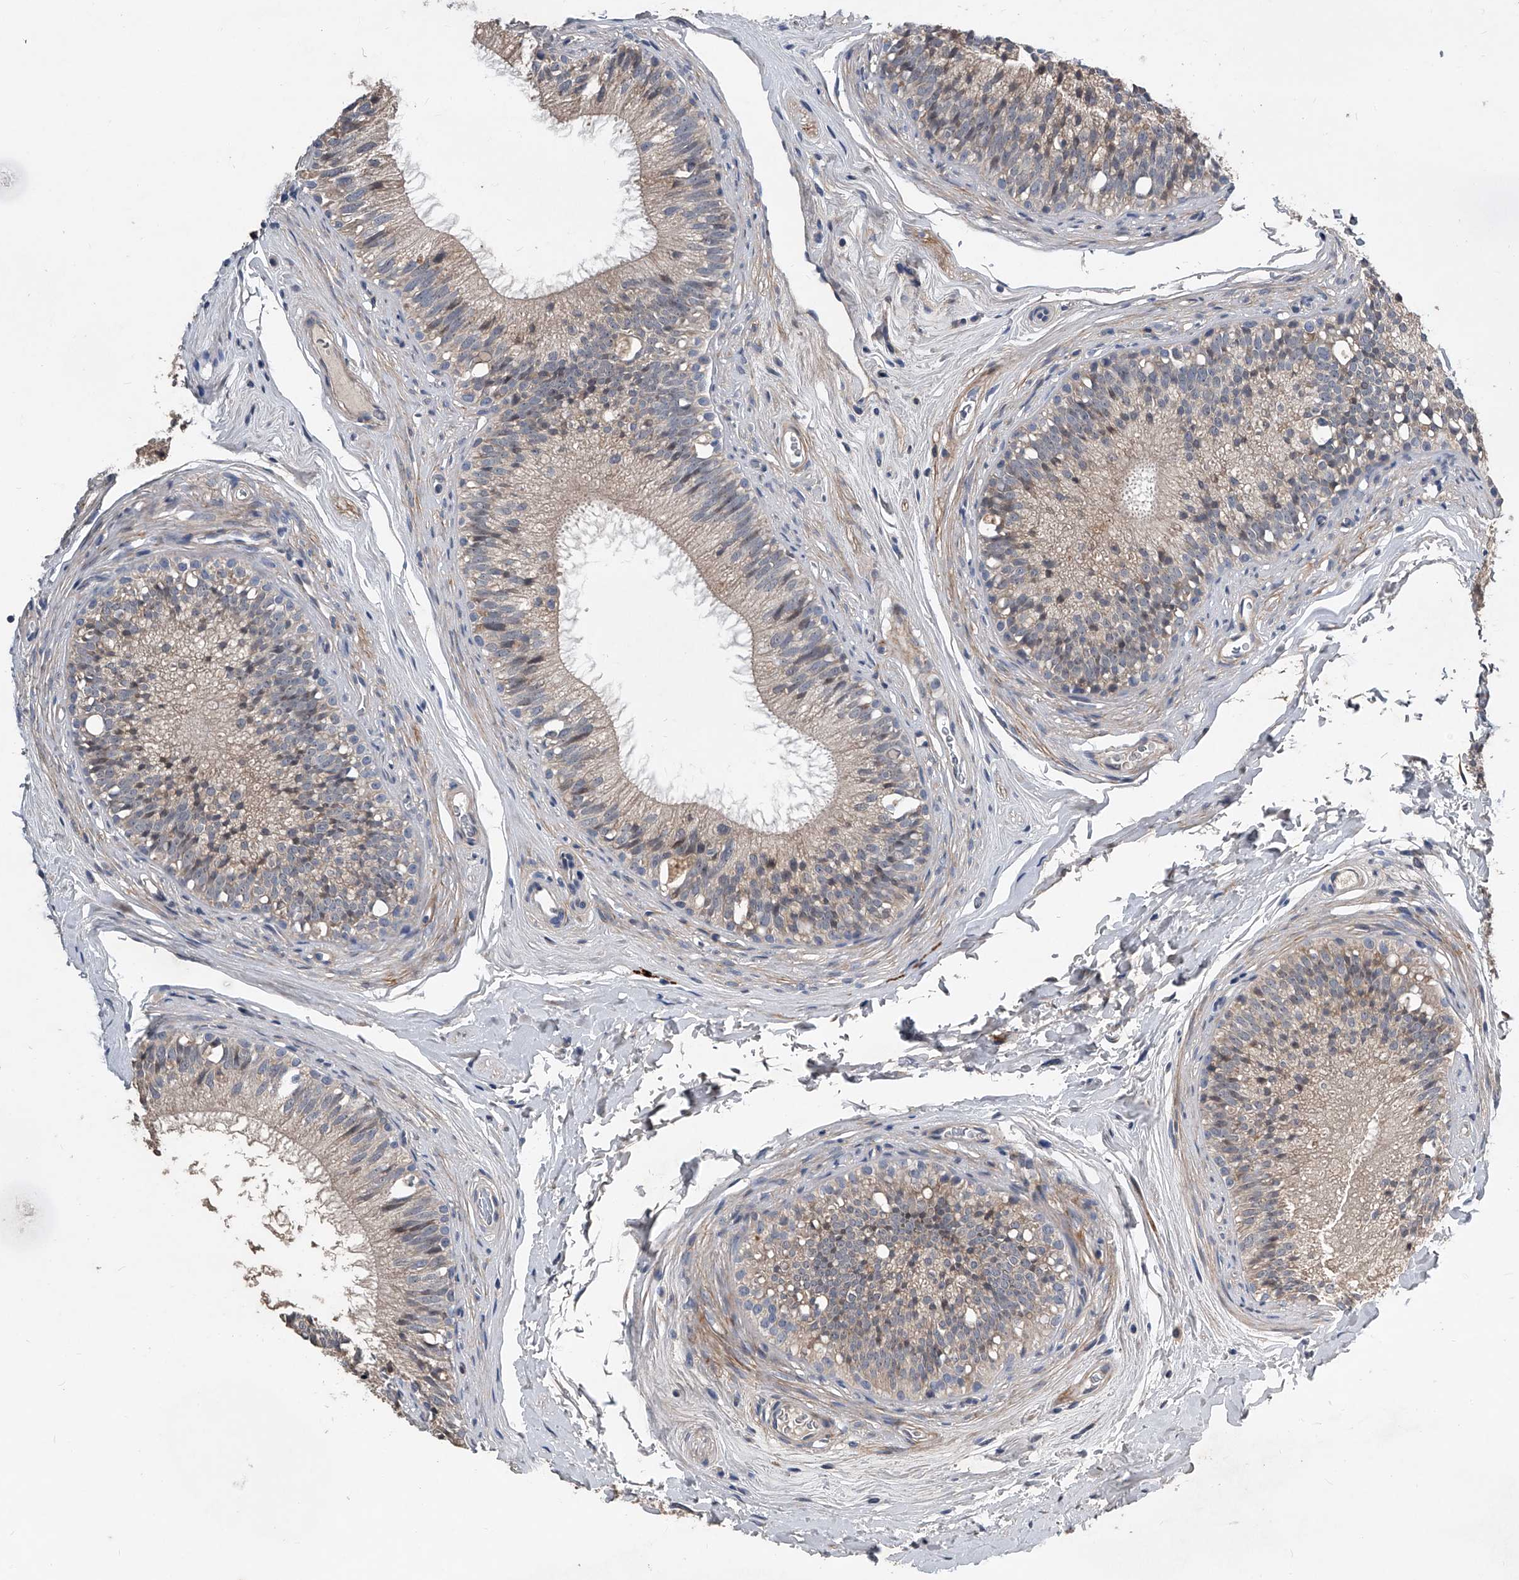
{"staining": {"intensity": "weak", "quantity": "25%-75%", "location": "cytoplasmic/membranous"}, "tissue": "epididymis", "cell_type": "Glandular cells", "image_type": "normal", "snomed": [{"axis": "morphology", "description": "Normal tissue, NOS"}, {"axis": "topography", "description": "Epididymis"}], "caption": "Epididymis stained with immunohistochemistry (IHC) exhibits weak cytoplasmic/membranous staining in about 25%-75% of glandular cells. Ihc stains the protein of interest in brown and the nuclei are stained blue.", "gene": "PHACTR1", "patient": {"sex": "male", "age": 29}}